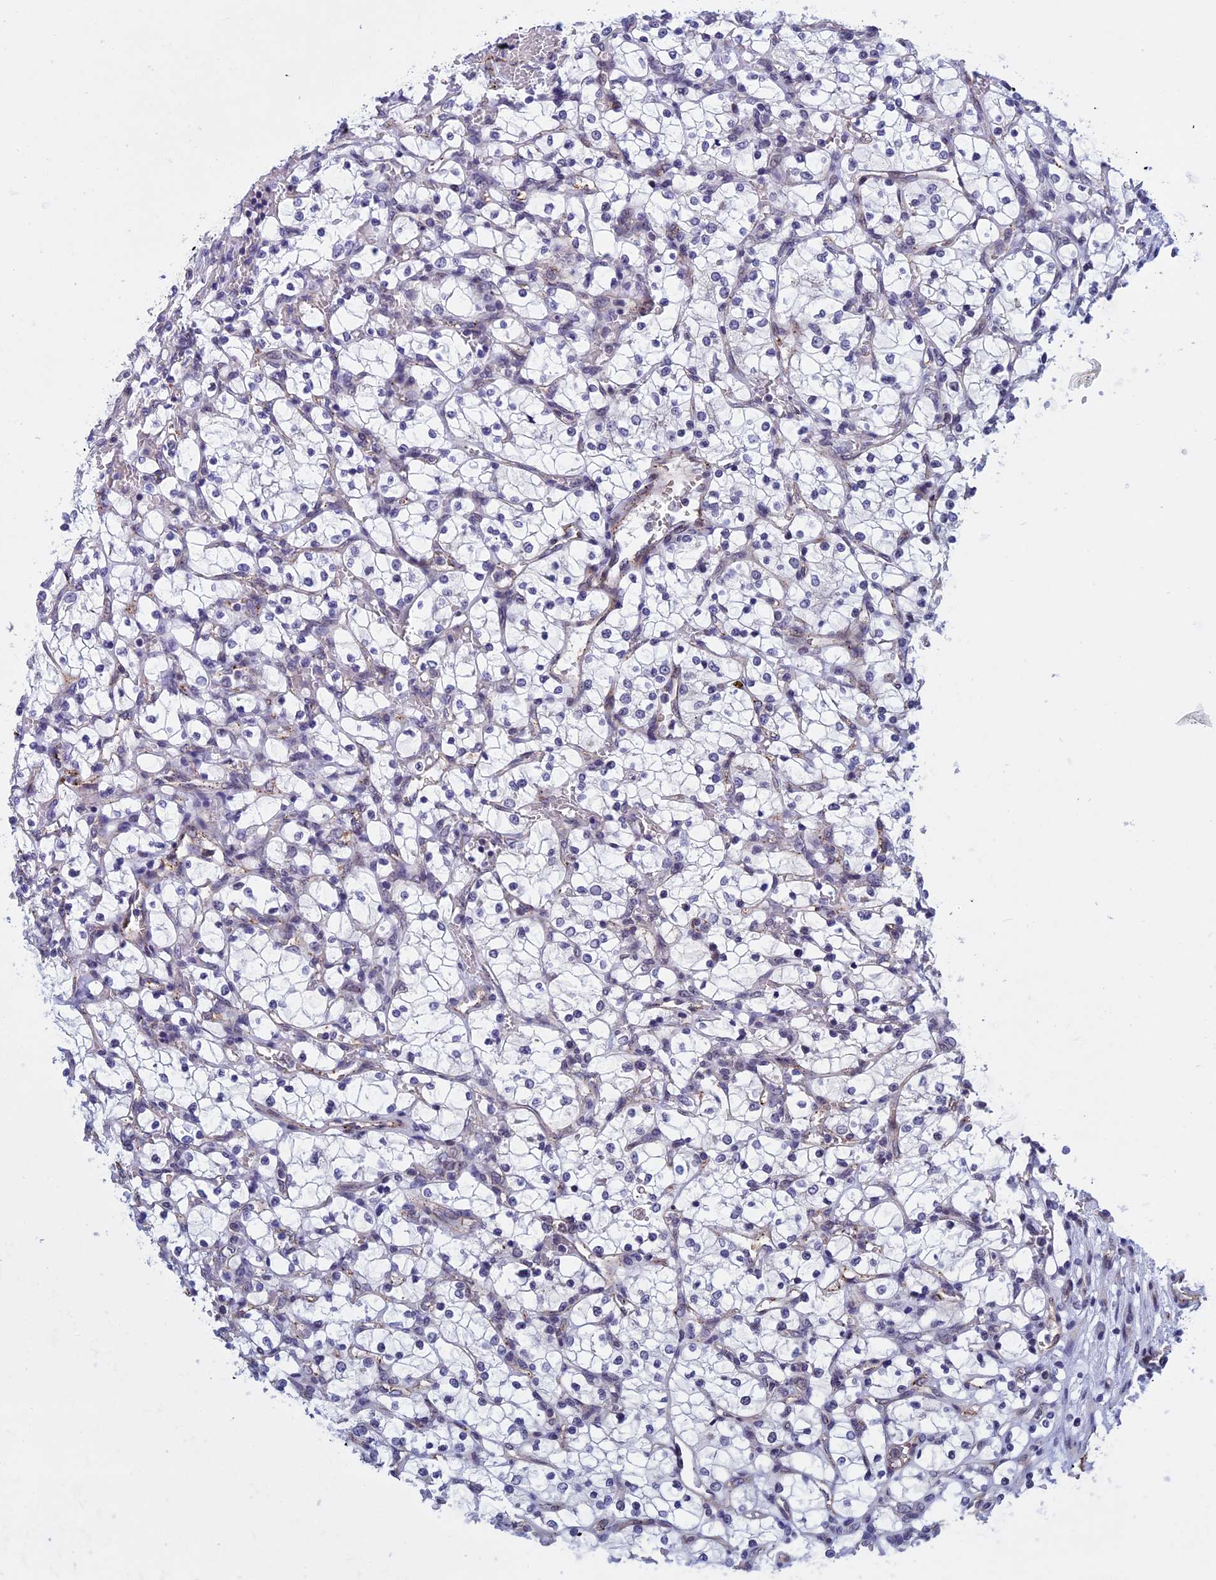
{"staining": {"intensity": "negative", "quantity": "none", "location": "none"}, "tissue": "renal cancer", "cell_type": "Tumor cells", "image_type": "cancer", "snomed": [{"axis": "morphology", "description": "Adenocarcinoma, NOS"}, {"axis": "topography", "description": "Kidney"}], "caption": "Tumor cells show no significant protein positivity in renal cancer (adenocarcinoma). (Immunohistochemistry (ihc), brightfield microscopy, high magnification).", "gene": "NIPBL", "patient": {"sex": "female", "age": 69}}